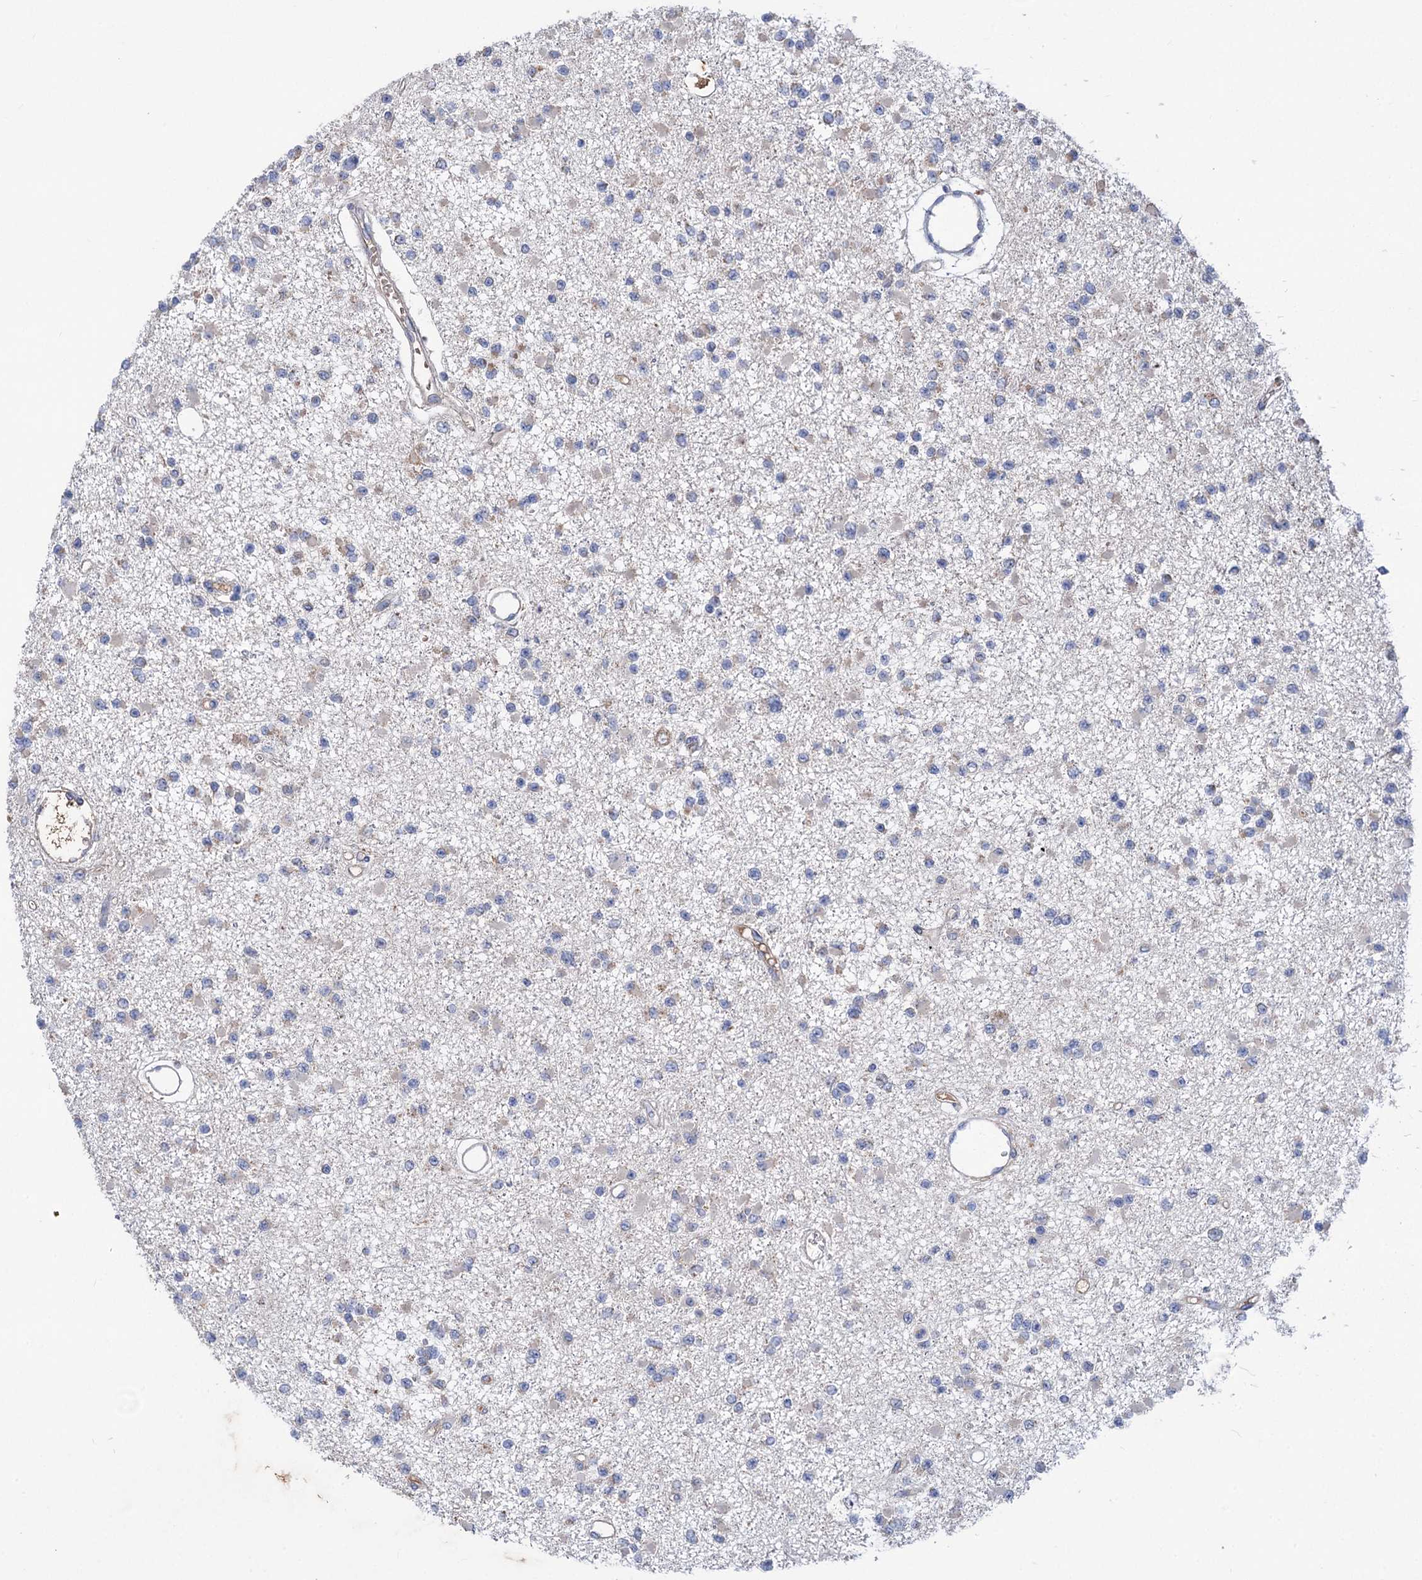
{"staining": {"intensity": "negative", "quantity": "none", "location": "none"}, "tissue": "glioma", "cell_type": "Tumor cells", "image_type": "cancer", "snomed": [{"axis": "morphology", "description": "Glioma, malignant, Low grade"}, {"axis": "topography", "description": "Brain"}], "caption": "Photomicrograph shows no protein staining in tumor cells of glioma tissue.", "gene": "CLPB", "patient": {"sex": "female", "age": 22}}